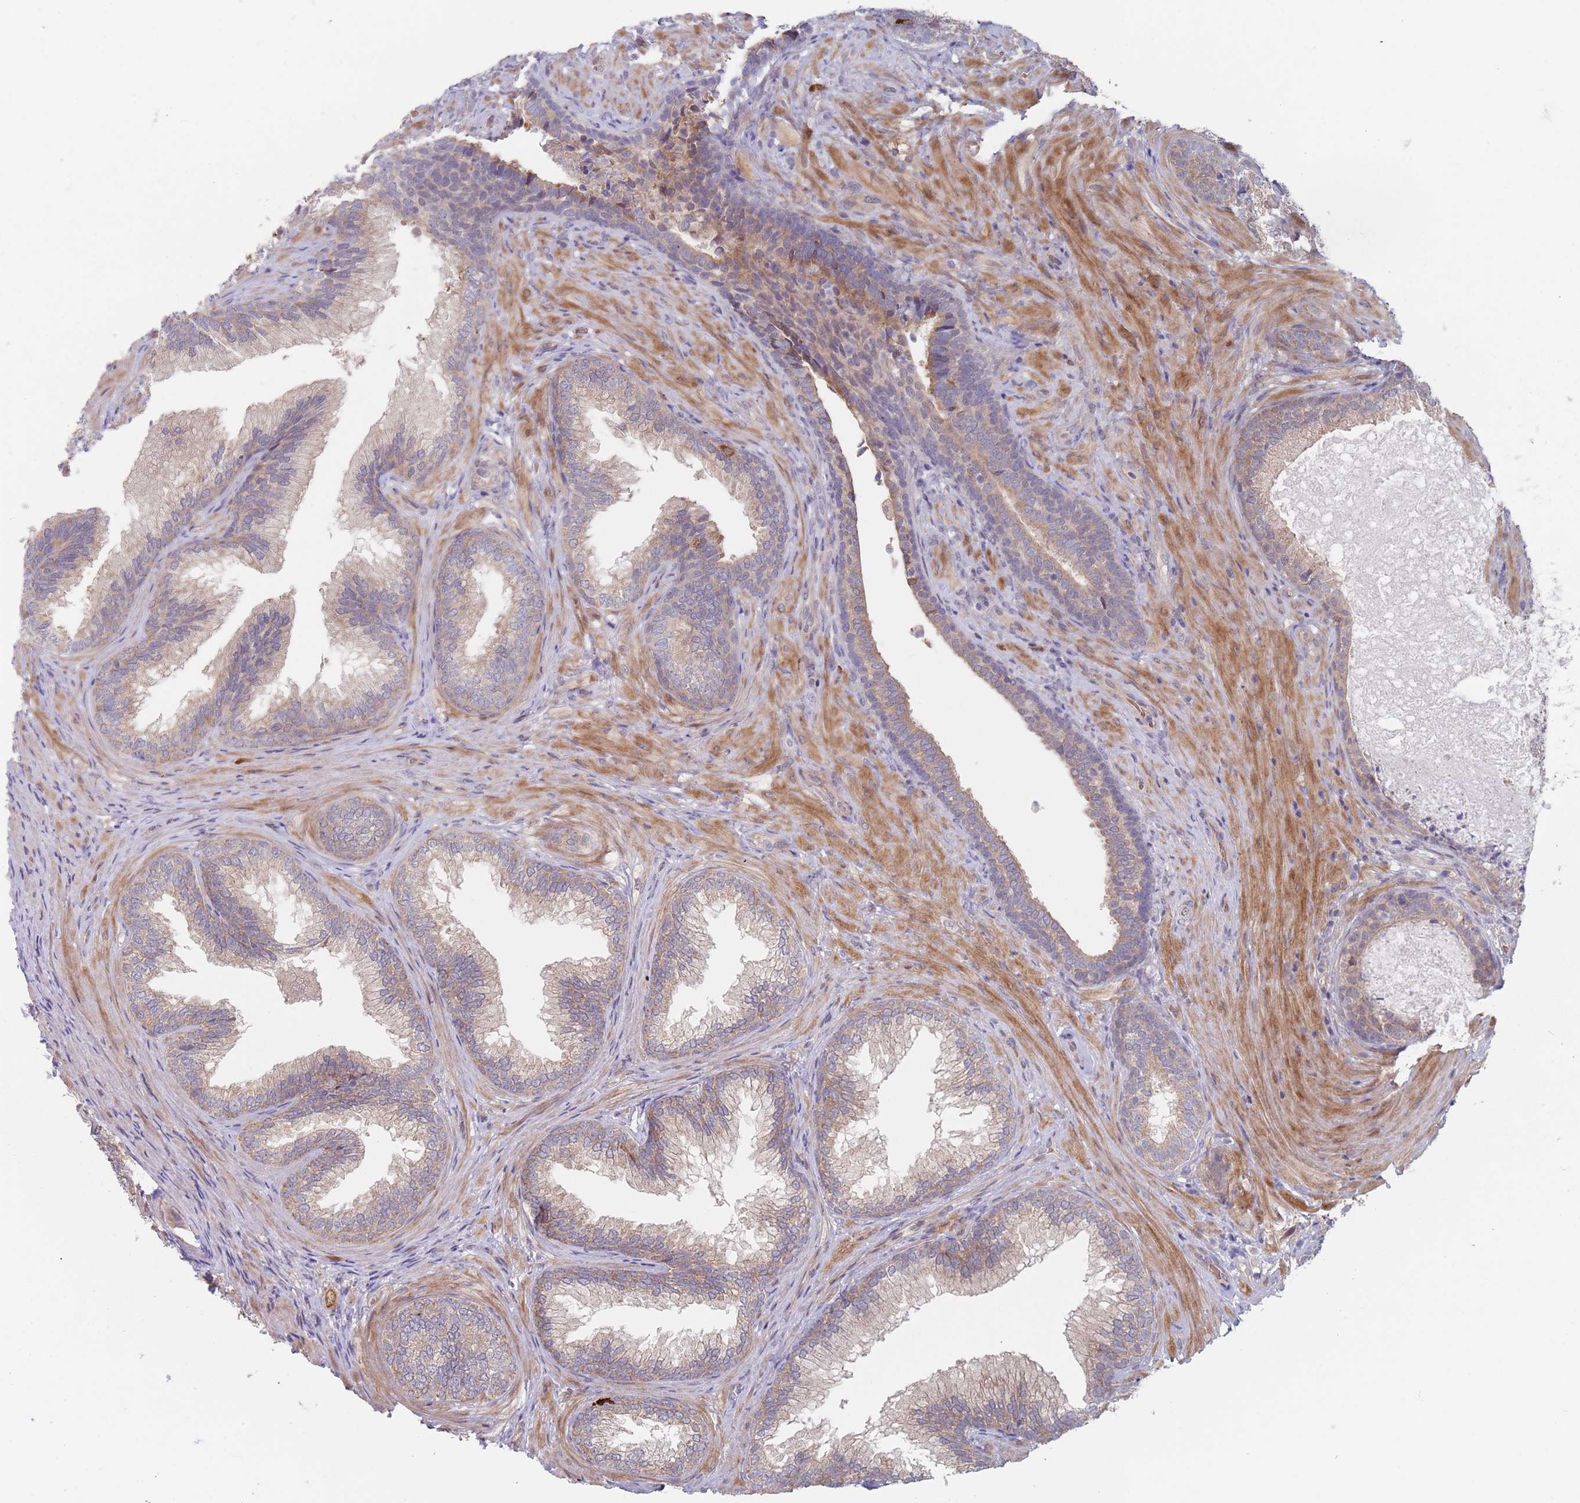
{"staining": {"intensity": "moderate", "quantity": "25%-75%", "location": "cytoplasmic/membranous"}, "tissue": "prostate", "cell_type": "Glandular cells", "image_type": "normal", "snomed": [{"axis": "morphology", "description": "Normal tissue, NOS"}, {"axis": "topography", "description": "Prostate"}], "caption": "Immunohistochemical staining of benign prostate reveals moderate cytoplasmic/membranous protein expression in about 25%-75% of glandular cells. (brown staining indicates protein expression, while blue staining denotes nuclei).", "gene": "ZNF140", "patient": {"sex": "male", "age": 76}}